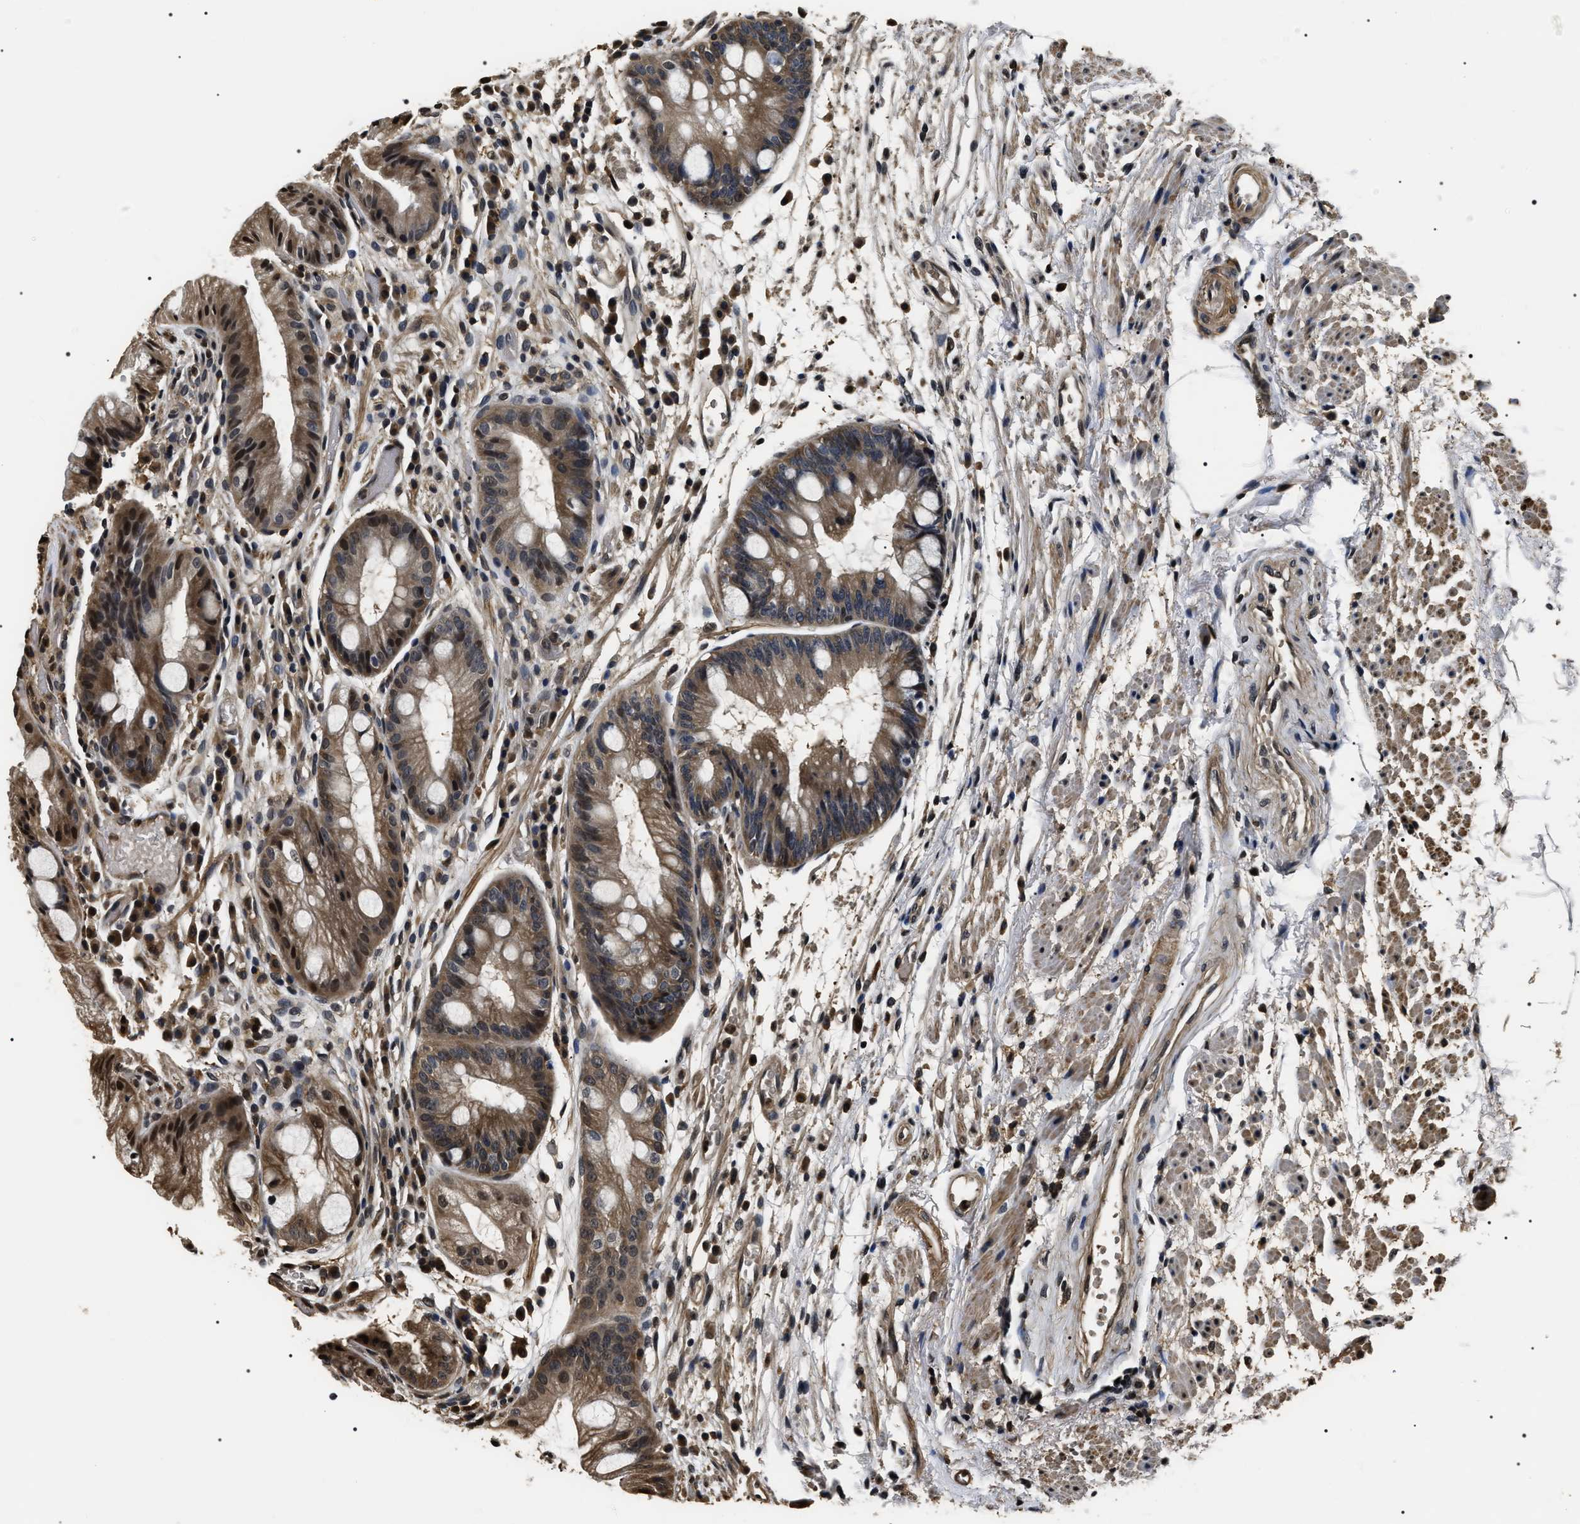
{"staining": {"intensity": "moderate", "quantity": "<25%", "location": "cytoplasmic/membranous,nuclear"}, "tissue": "stomach", "cell_type": "Glandular cells", "image_type": "normal", "snomed": [{"axis": "morphology", "description": "Normal tissue, NOS"}, {"axis": "topography", "description": "Stomach, upper"}], "caption": "Glandular cells show moderate cytoplasmic/membranous,nuclear staining in about <25% of cells in benign stomach. (DAB (3,3'-diaminobenzidine) IHC, brown staining for protein, blue staining for nuclei).", "gene": "ARHGAP22", "patient": {"sex": "male", "age": 72}}